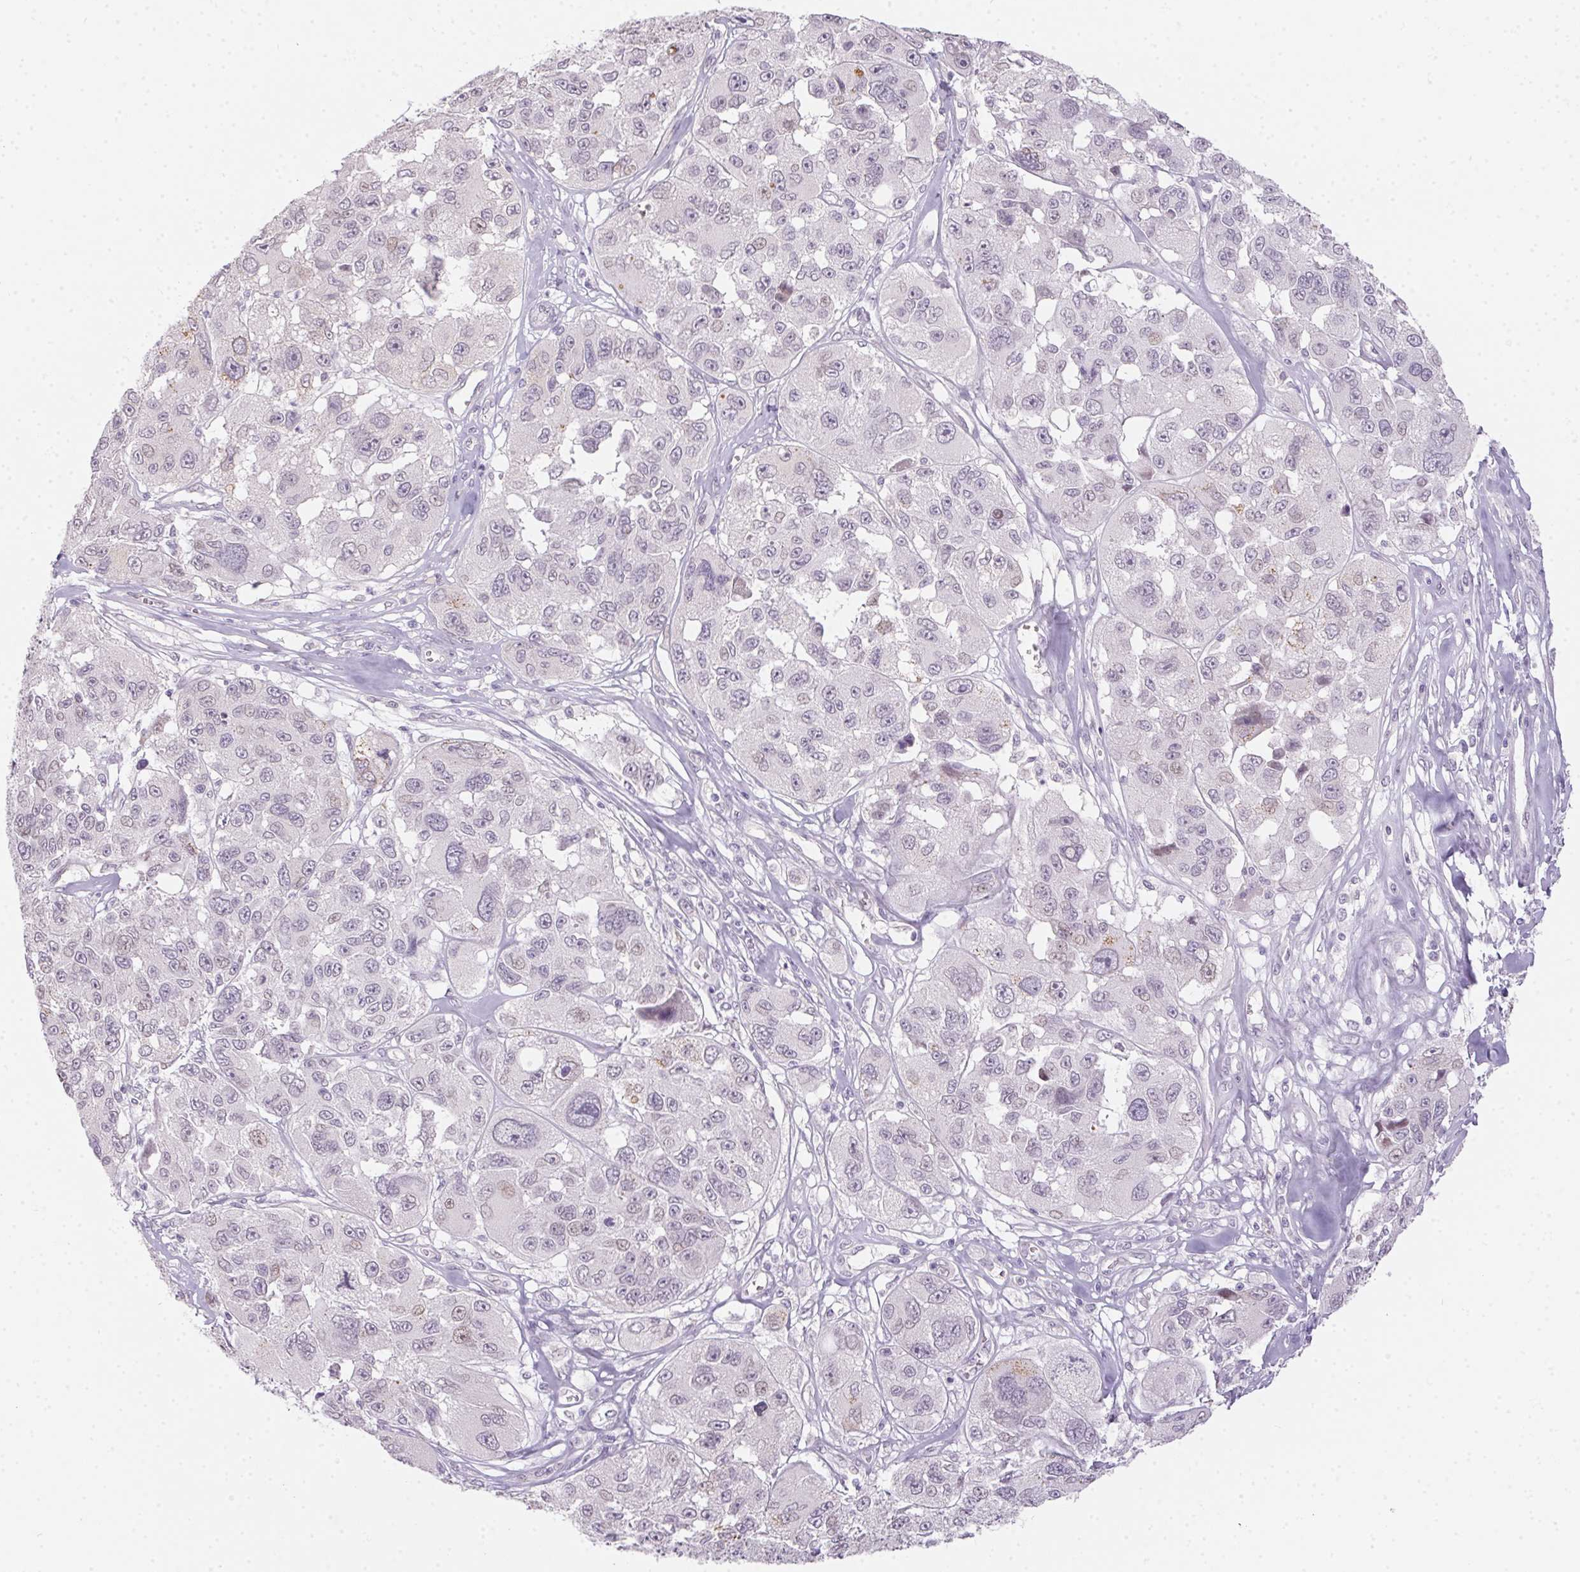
{"staining": {"intensity": "weak", "quantity": "<25%", "location": "nuclear"}, "tissue": "melanoma", "cell_type": "Tumor cells", "image_type": "cancer", "snomed": [{"axis": "morphology", "description": "Malignant melanoma, NOS"}, {"axis": "topography", "description": "Skin"}], "caption": "This is an immunohistochemistry (IHC) histopathology image of human melanoma. There is no staining in tumor cells.", "gene": "MORC1", "patient": {"sex": "female", "age": 66}}